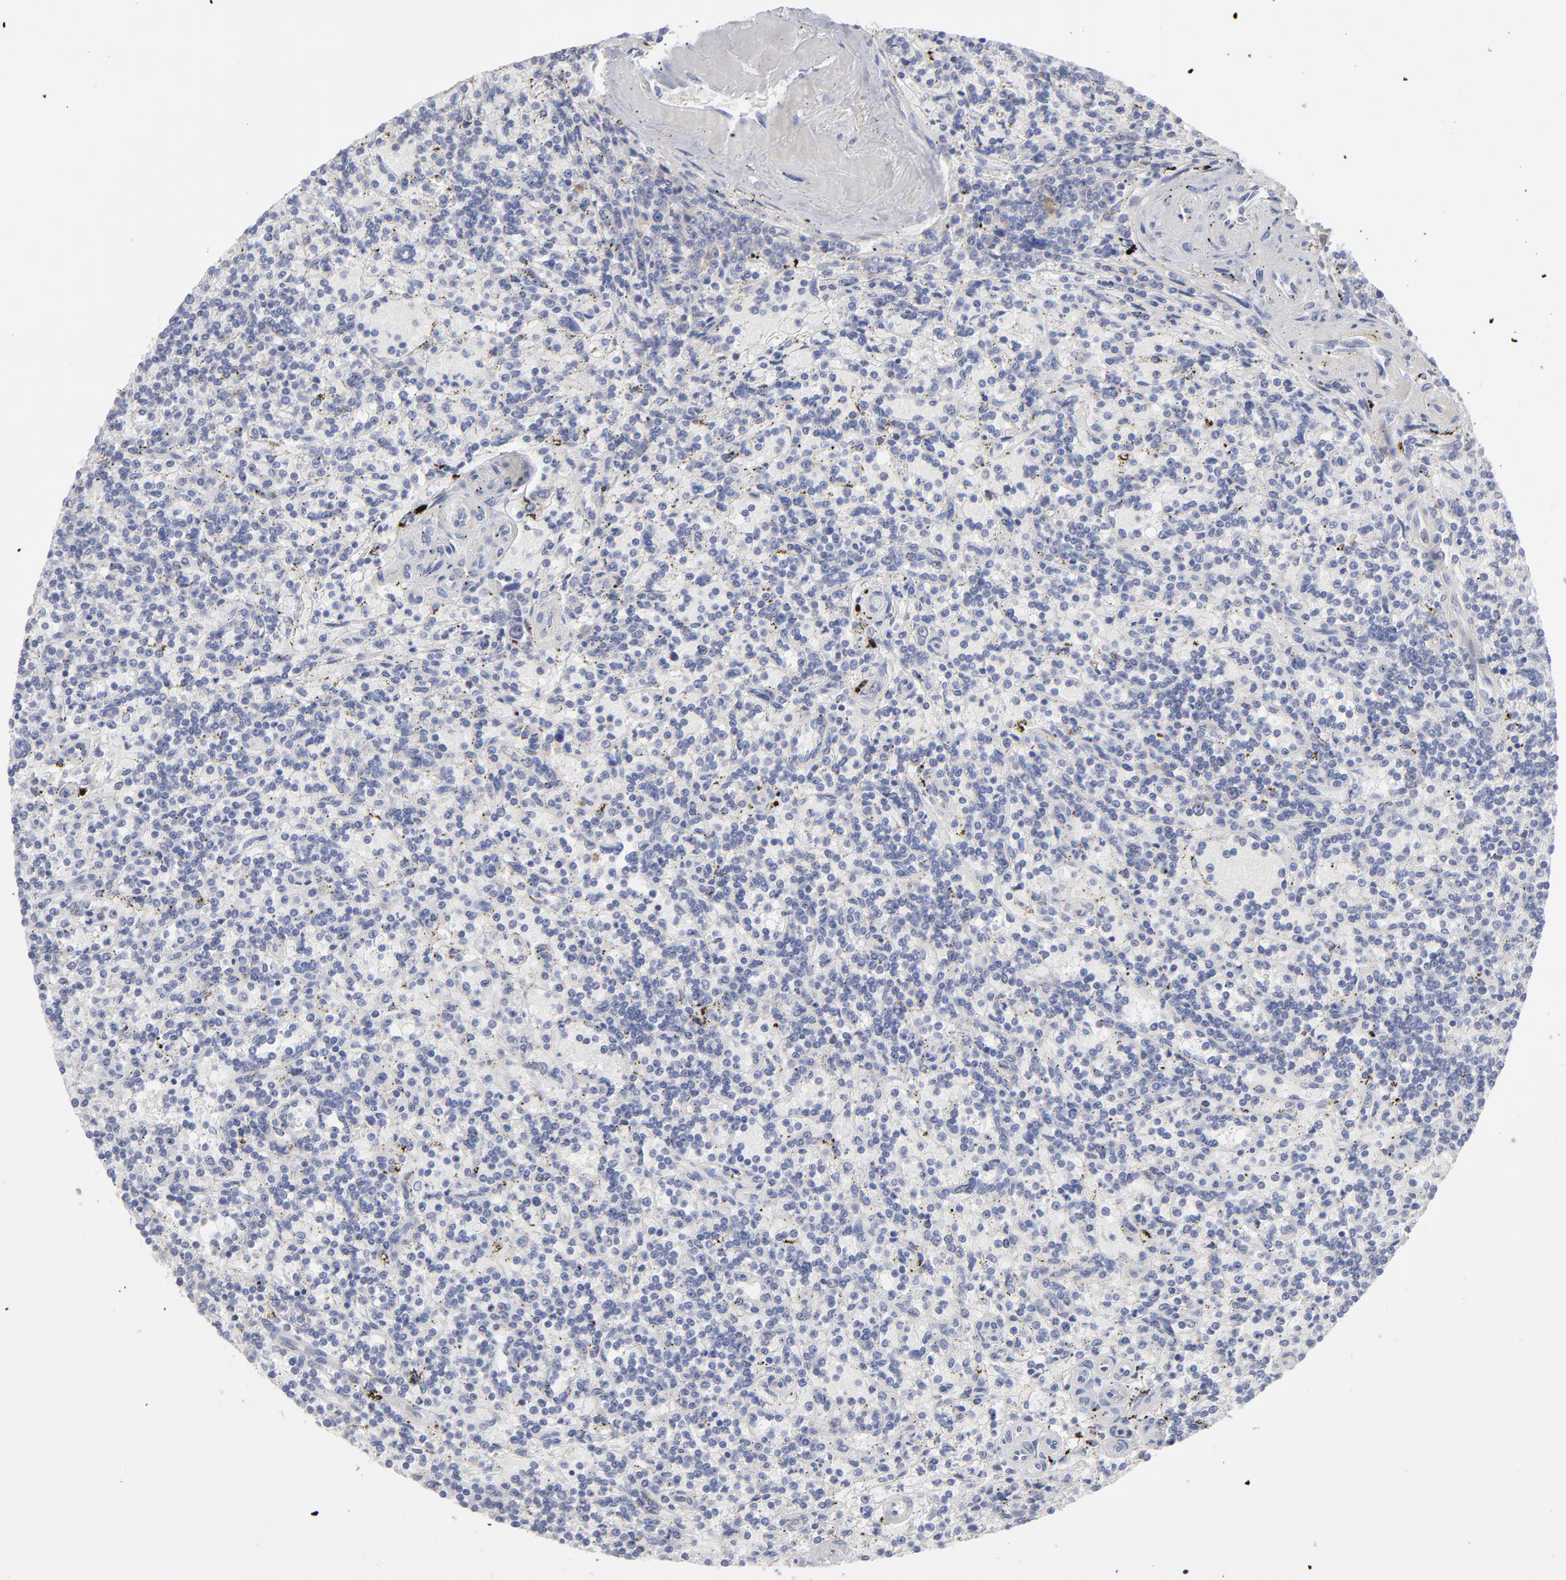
{"staining": {"intensity": "negative", "quantity": "none", "location": "none"}, "tissue": "lymphoma", "cell_type": "Tumor cells", "image_type": "cancer", "snomed": [{"axis": "morphology", "description": "Malignant lymphoma, non-Hodgkin's type, Low grade"}, {"axis": "topography", "description": "Spleen"}], "caption": "Image shows no significant protein expression in tumor cells of lymphoma. The staining was performed using DAB (3,3'-diaminobenzidine) to visualize the protein expression in brown, while the nuclei were stained in blue with hematoxylin (Magnification: 20x).", "gene": "RPL3", "patient": {"sex": "male", "age": 73}}